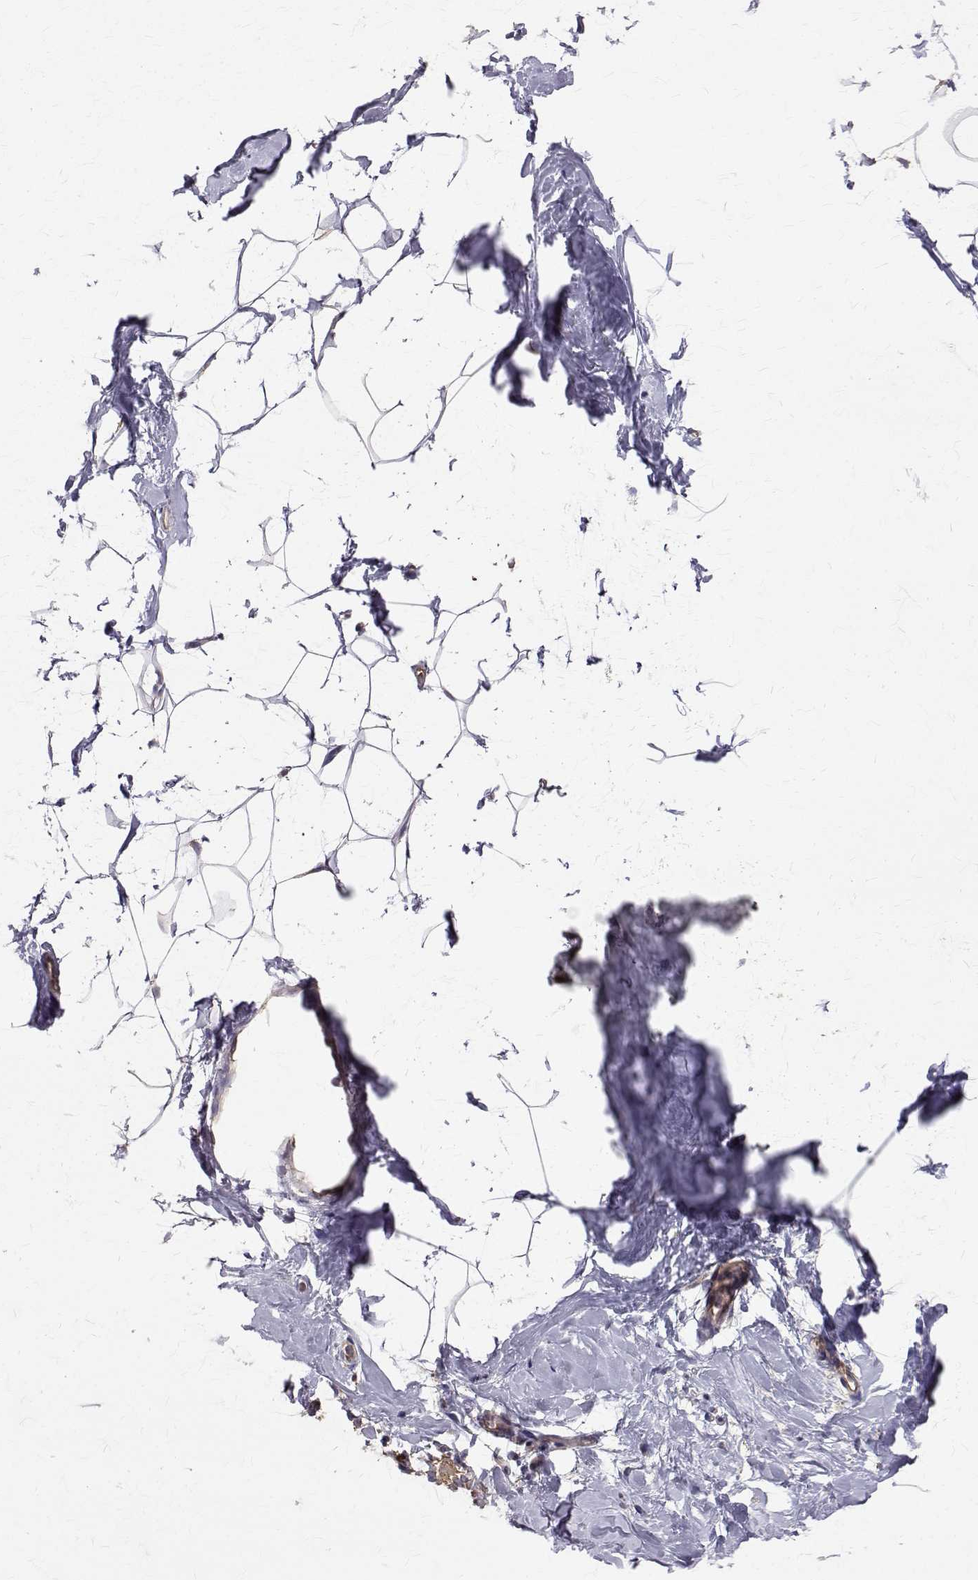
{"staining": {"intensity": "weak", "quantity": "<25%", "location": "cytoplasmic/membranous"}, "tissue": "breast", "cell_type": "Adipocytes", "image_type": "normal", "snomed": [{"axis": "morphology", "description": "Normal tissue, NOS"}, {"axis": "topography", "description": "Breast"}], "caption": "Photomicrograph shows no significant protein positivity in adipocytes of unremarkable breast.", "gene": "FARSB", "patient": {"sex": "female", "age": 32}}